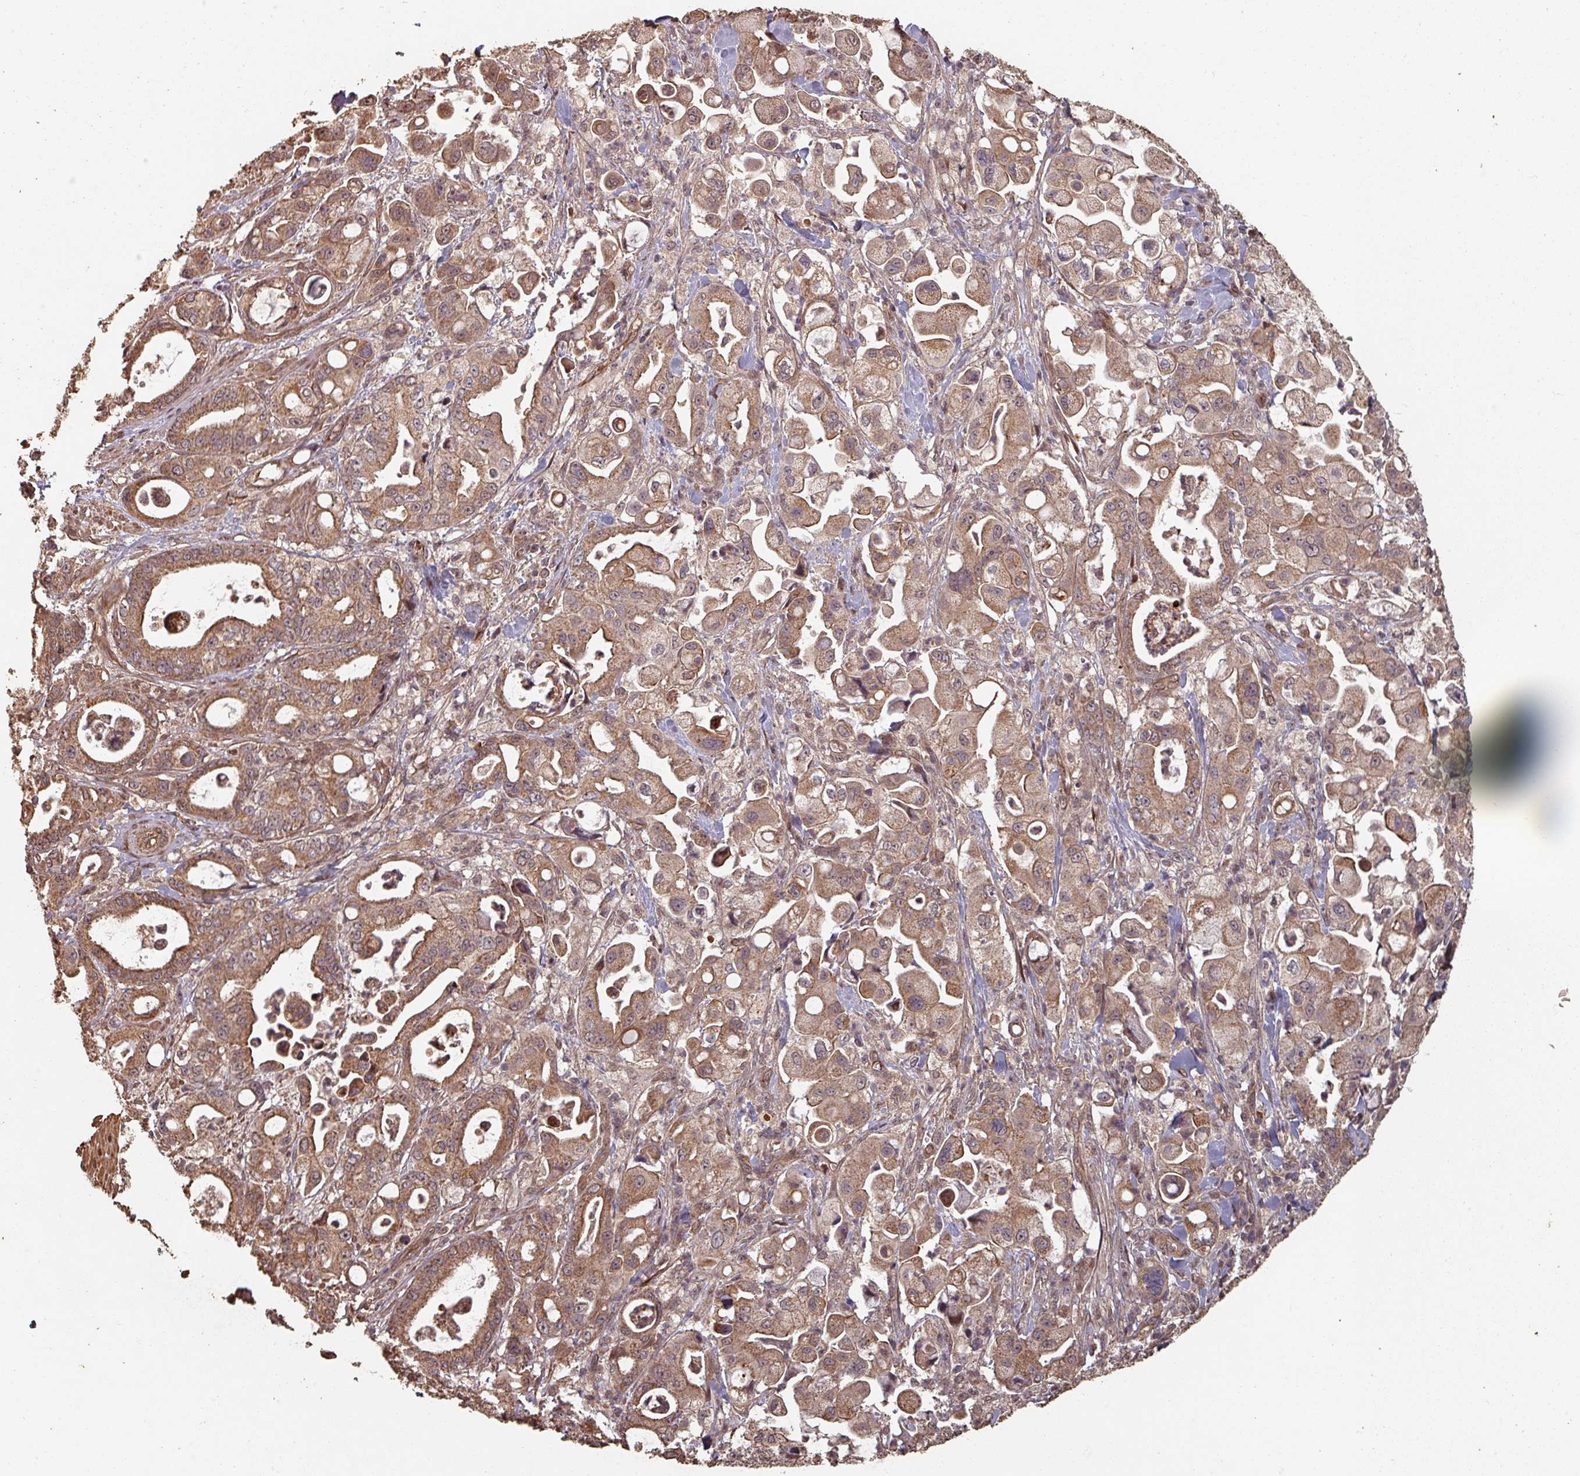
{"staining": {"intensity": "moderate", "quantity": ">75%", "location": "cytoplasmic/membranous,nuclear"}, "tissue": "pancreatic cancer", "cell_type": "Tumor cells", "image_type": "cancer", "snomed": [{"axis": "morphology", "description": "Adenocarcinoma, NOS"}, {"axis": "topography", "description": "Pancreas"}], "caption": "Adenocarcinoma (pancreatic) stained with a brown dye shows moderate cytoplasmic/membranous and nuclear positive staining in approximately >75% of tumor cells.", "gene": "EID1", "patient": {"sex": "male", "age": 68}}